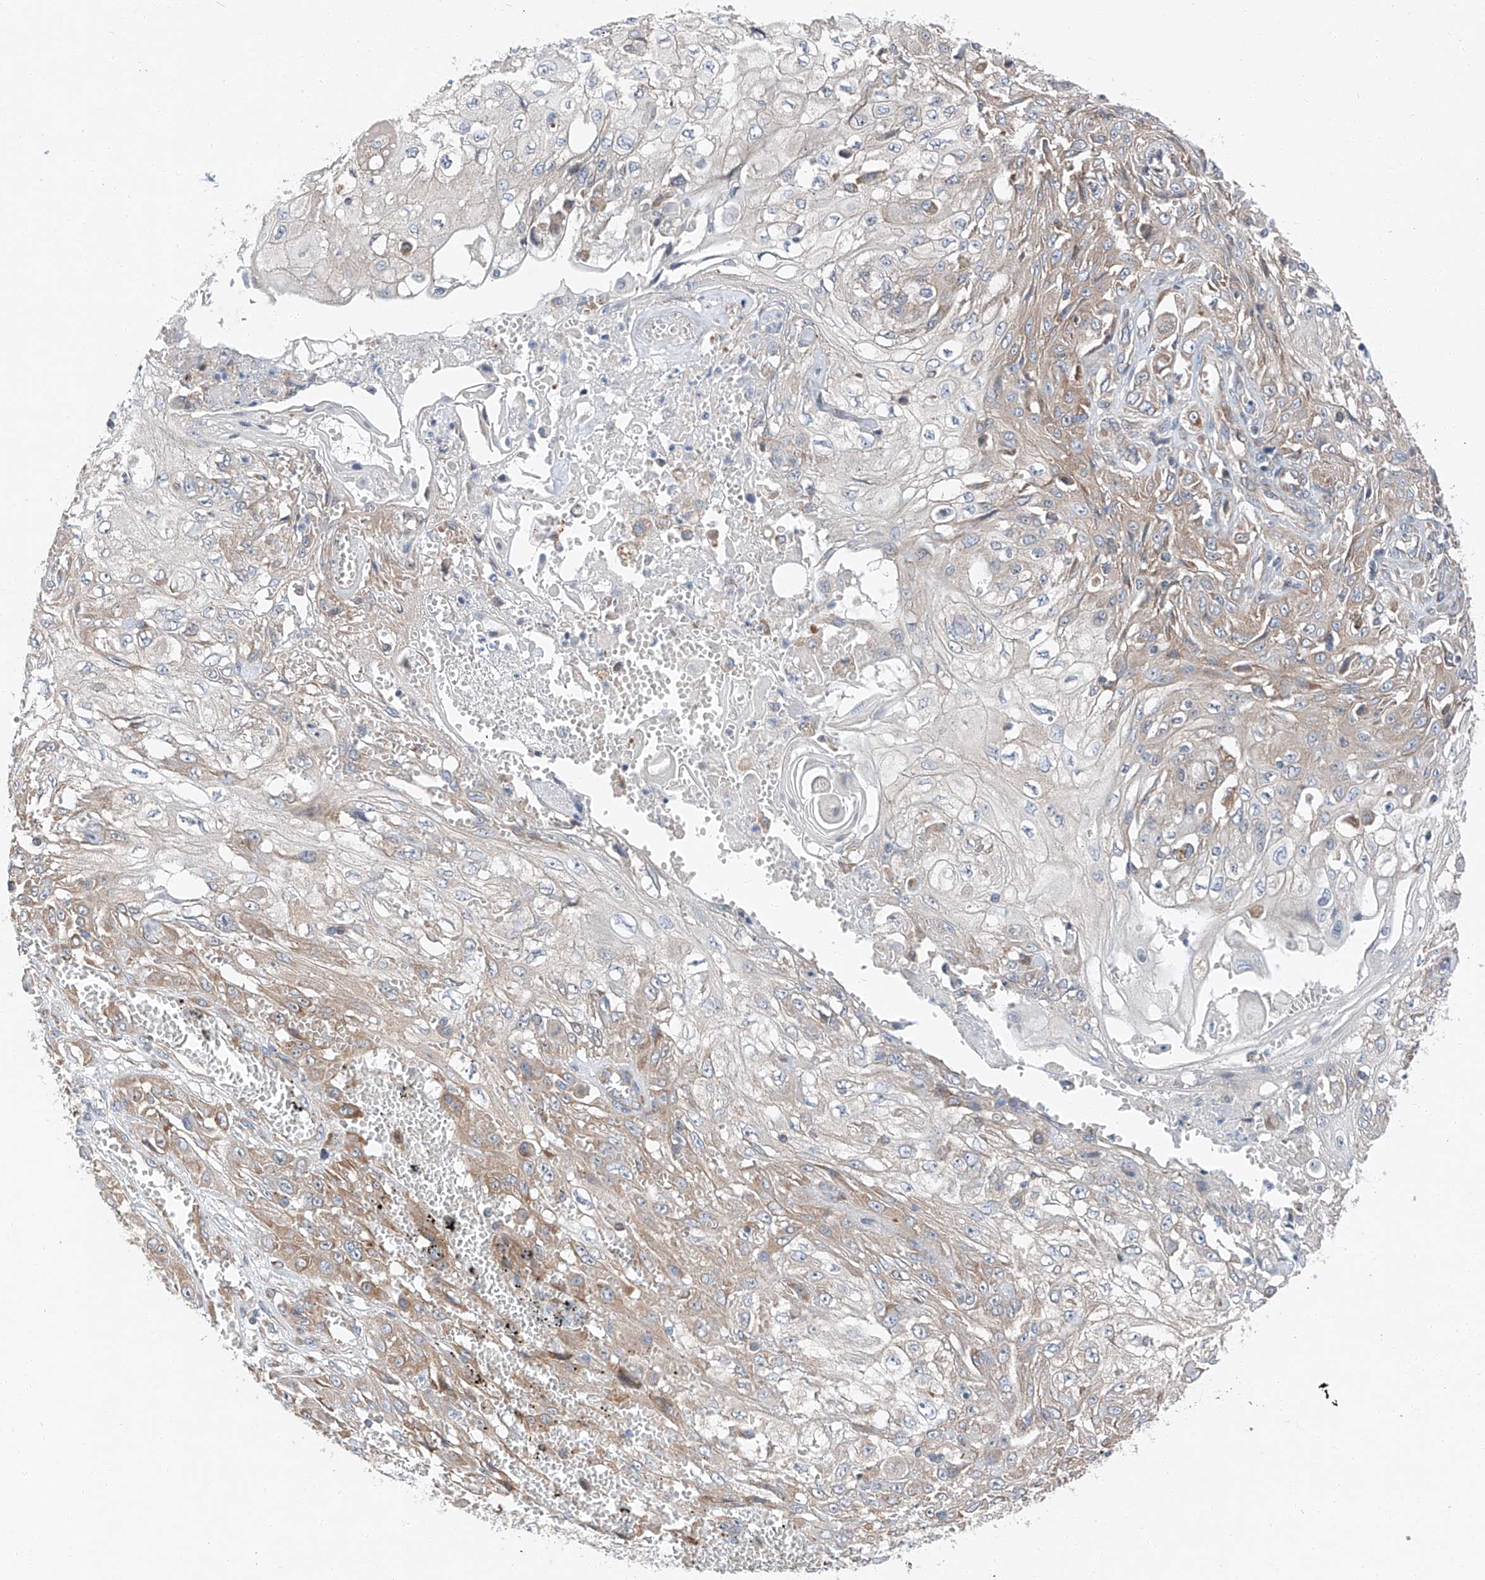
{"staining": {"intensity": "moderate", "quantity": "<25%", "location": "cytoplasmic/membranous"}, "tissue": "skin cancer", "cell_type": "Tumor cells", "image_type": "cancer", "snomed": [{"axis": "morphology", "description": "Squamous cell carcinoma, NOS"}, {"axis": "morphology", "description": "Squamous cell carcinoma, metastatic, NOS"}, {"axis": "topography", "description": "Skin"}, {"axis": "topography", "description": "Lymph node"}], "caption": "This micrograph demonstrates IHC staining of skin cancer, with low moderate cytoplasmic/membranous staining in approximately <25% of tumor cells.", "gene": "ZC3H15", "patient": {"sex": "male", "age": 75}}